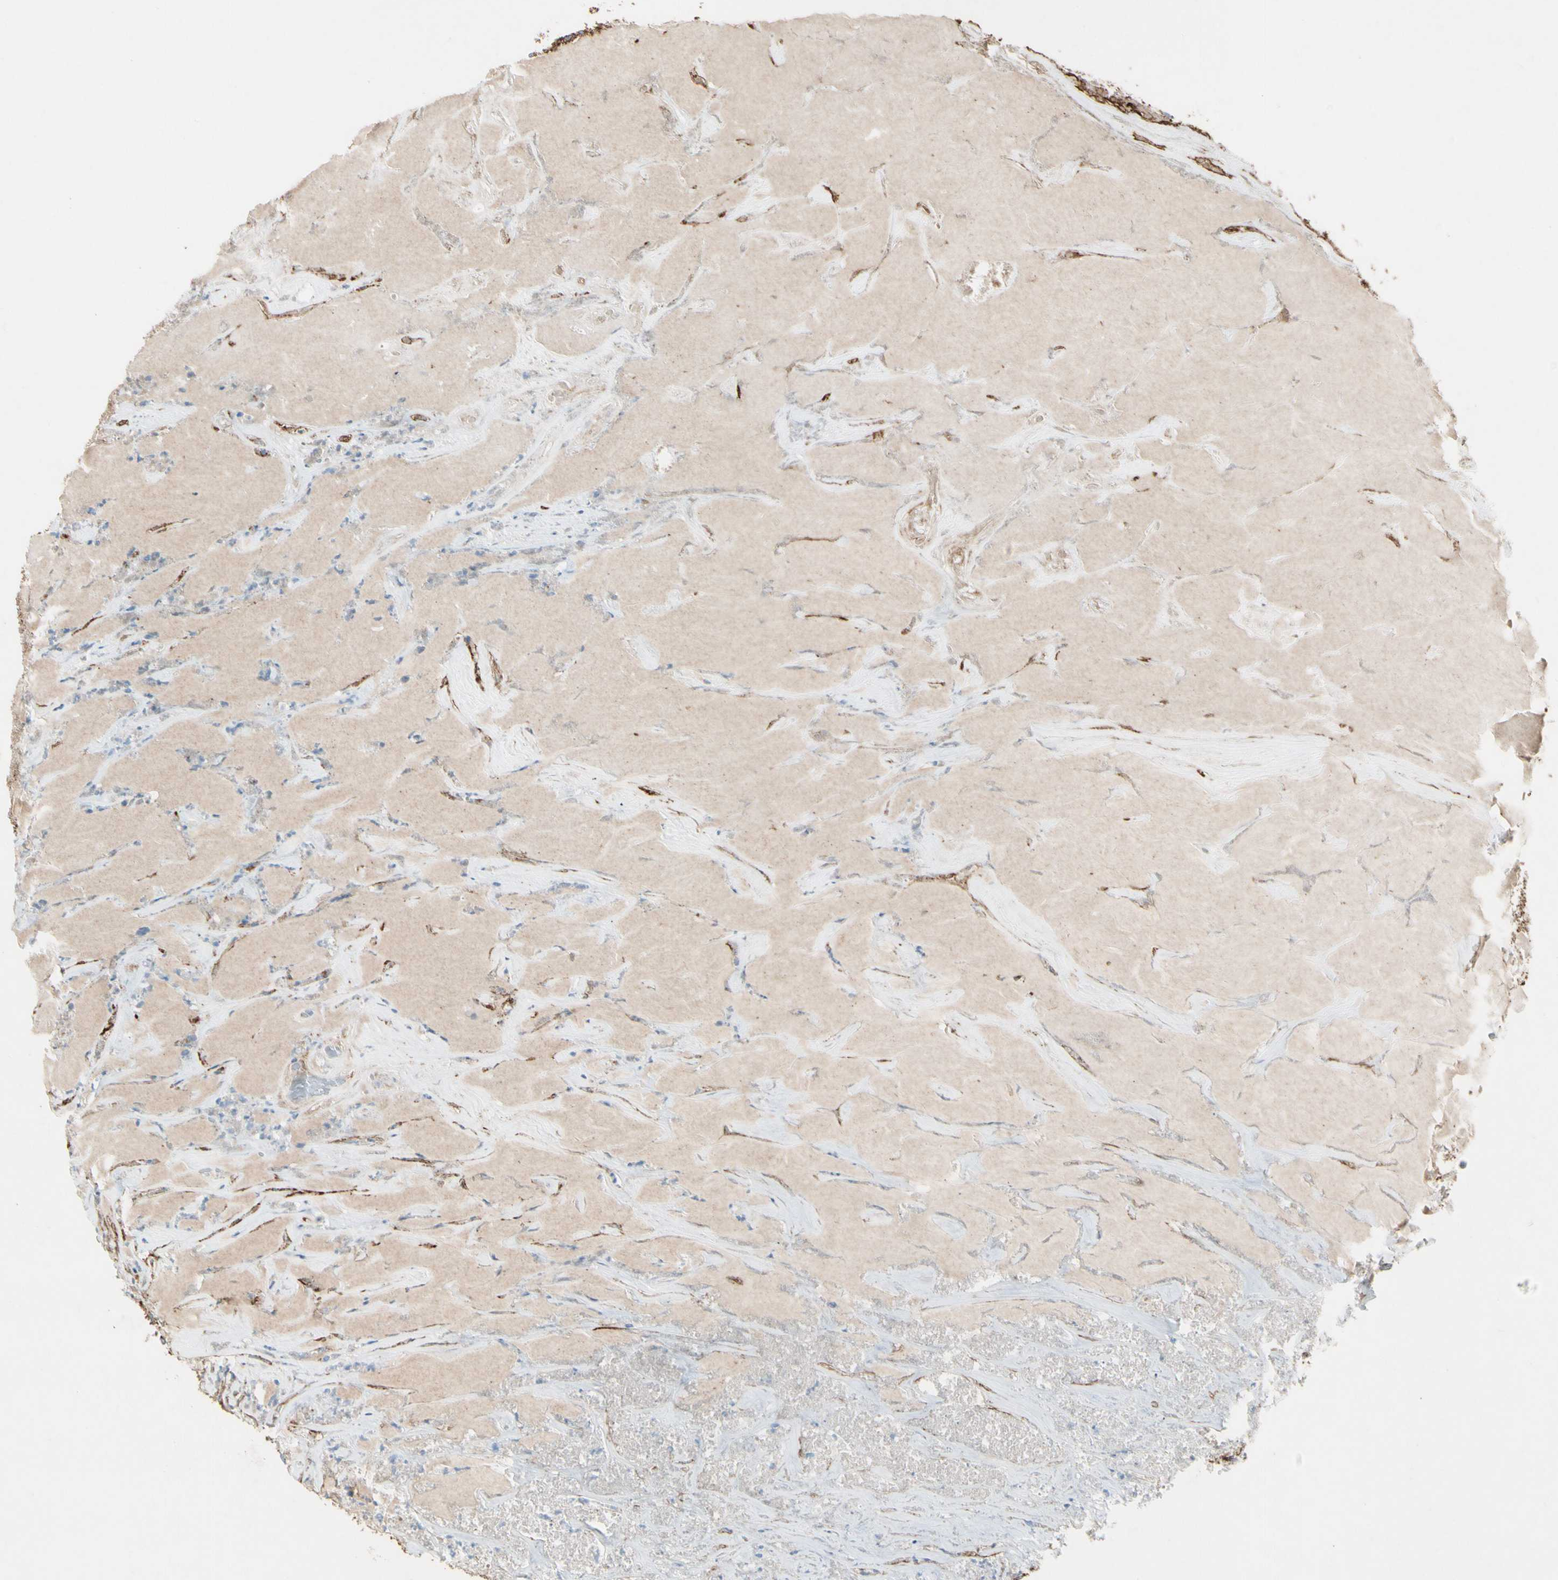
{"staining": {"intensity": "strong", "quantity": ">75%", "location": "cytoplasmic/membranous"}, "tissue": "urothelial cancer", "cell_type": "Tumor cells", "image_type": "cancer", "snomed": [{"axis": "morphology", "description": "Urothelial carcinoma, High grade"}, {"axis": "topography", "description": "Urinary bladder"}], "caption": "Strong cytoplasmic/membranous protein staining is seen in about >75% of tumor cells in urothelial cancer.", "gene": "ITGA3", "patient": {"sex": "male", "age": 66}}